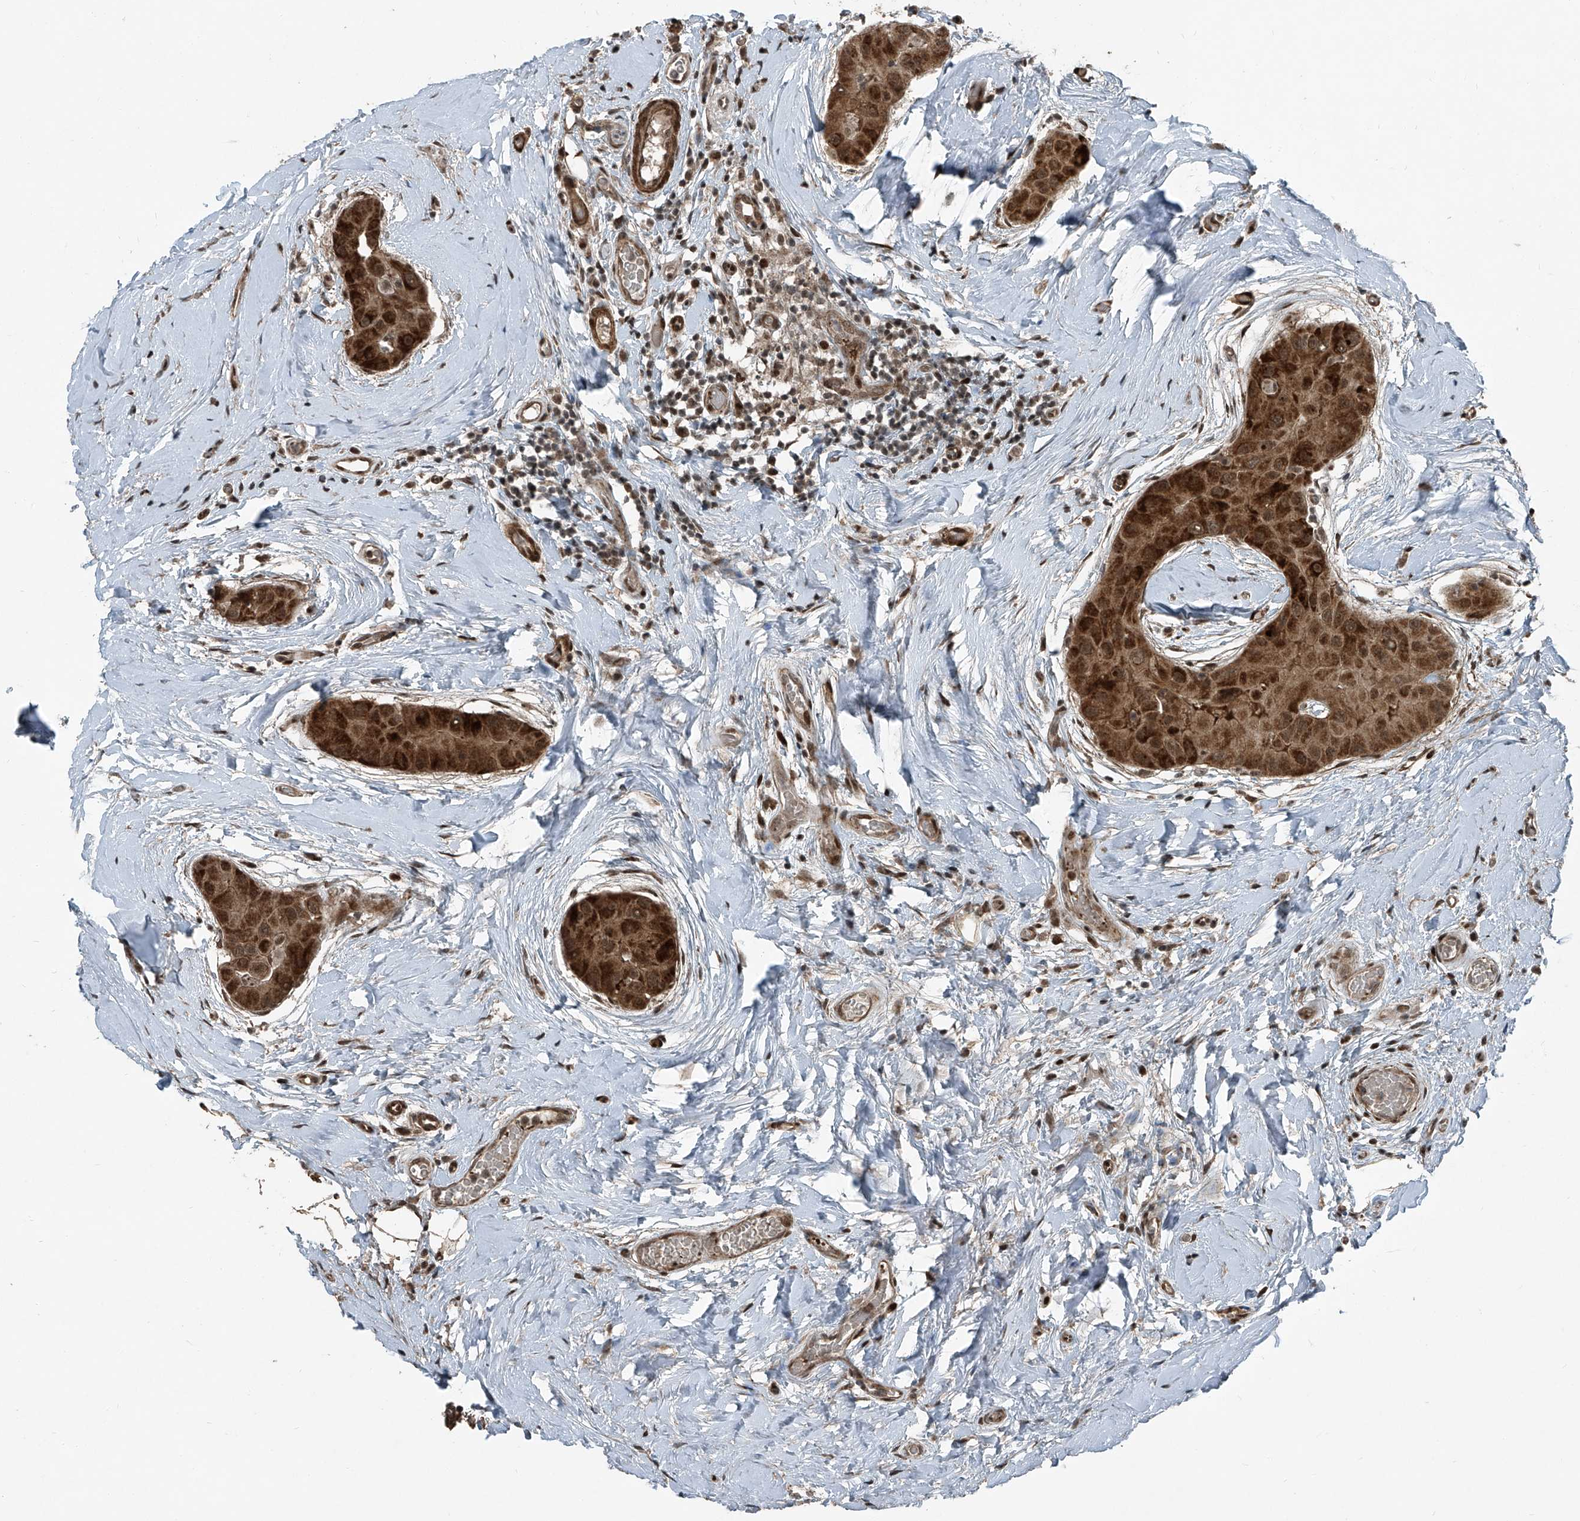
{"staining": {"intensity": "moderate", "quantity": ">75%", "location": "cytoplasmic/membranous,nuclear"}, "tissue": "thyroid cancer", "cell_type": "Tumor cells", "image_type": "cancer", "snomed": [{"axis": "morphology", "description": "Papillary adenocarcinoma, NOS"}, {"axis": "topography", "description": "Thyroid gland"}], "caption": "Brown immunohistochemical staining in thyroid cancer (papillary adenocarcinoma) demonstrates moderate cytoplasmic/membranous and nuclear staining in approximately >75% of tumor cells.", "gene": "ZNF570", "patient": {"sex": "male", "age": 33}}